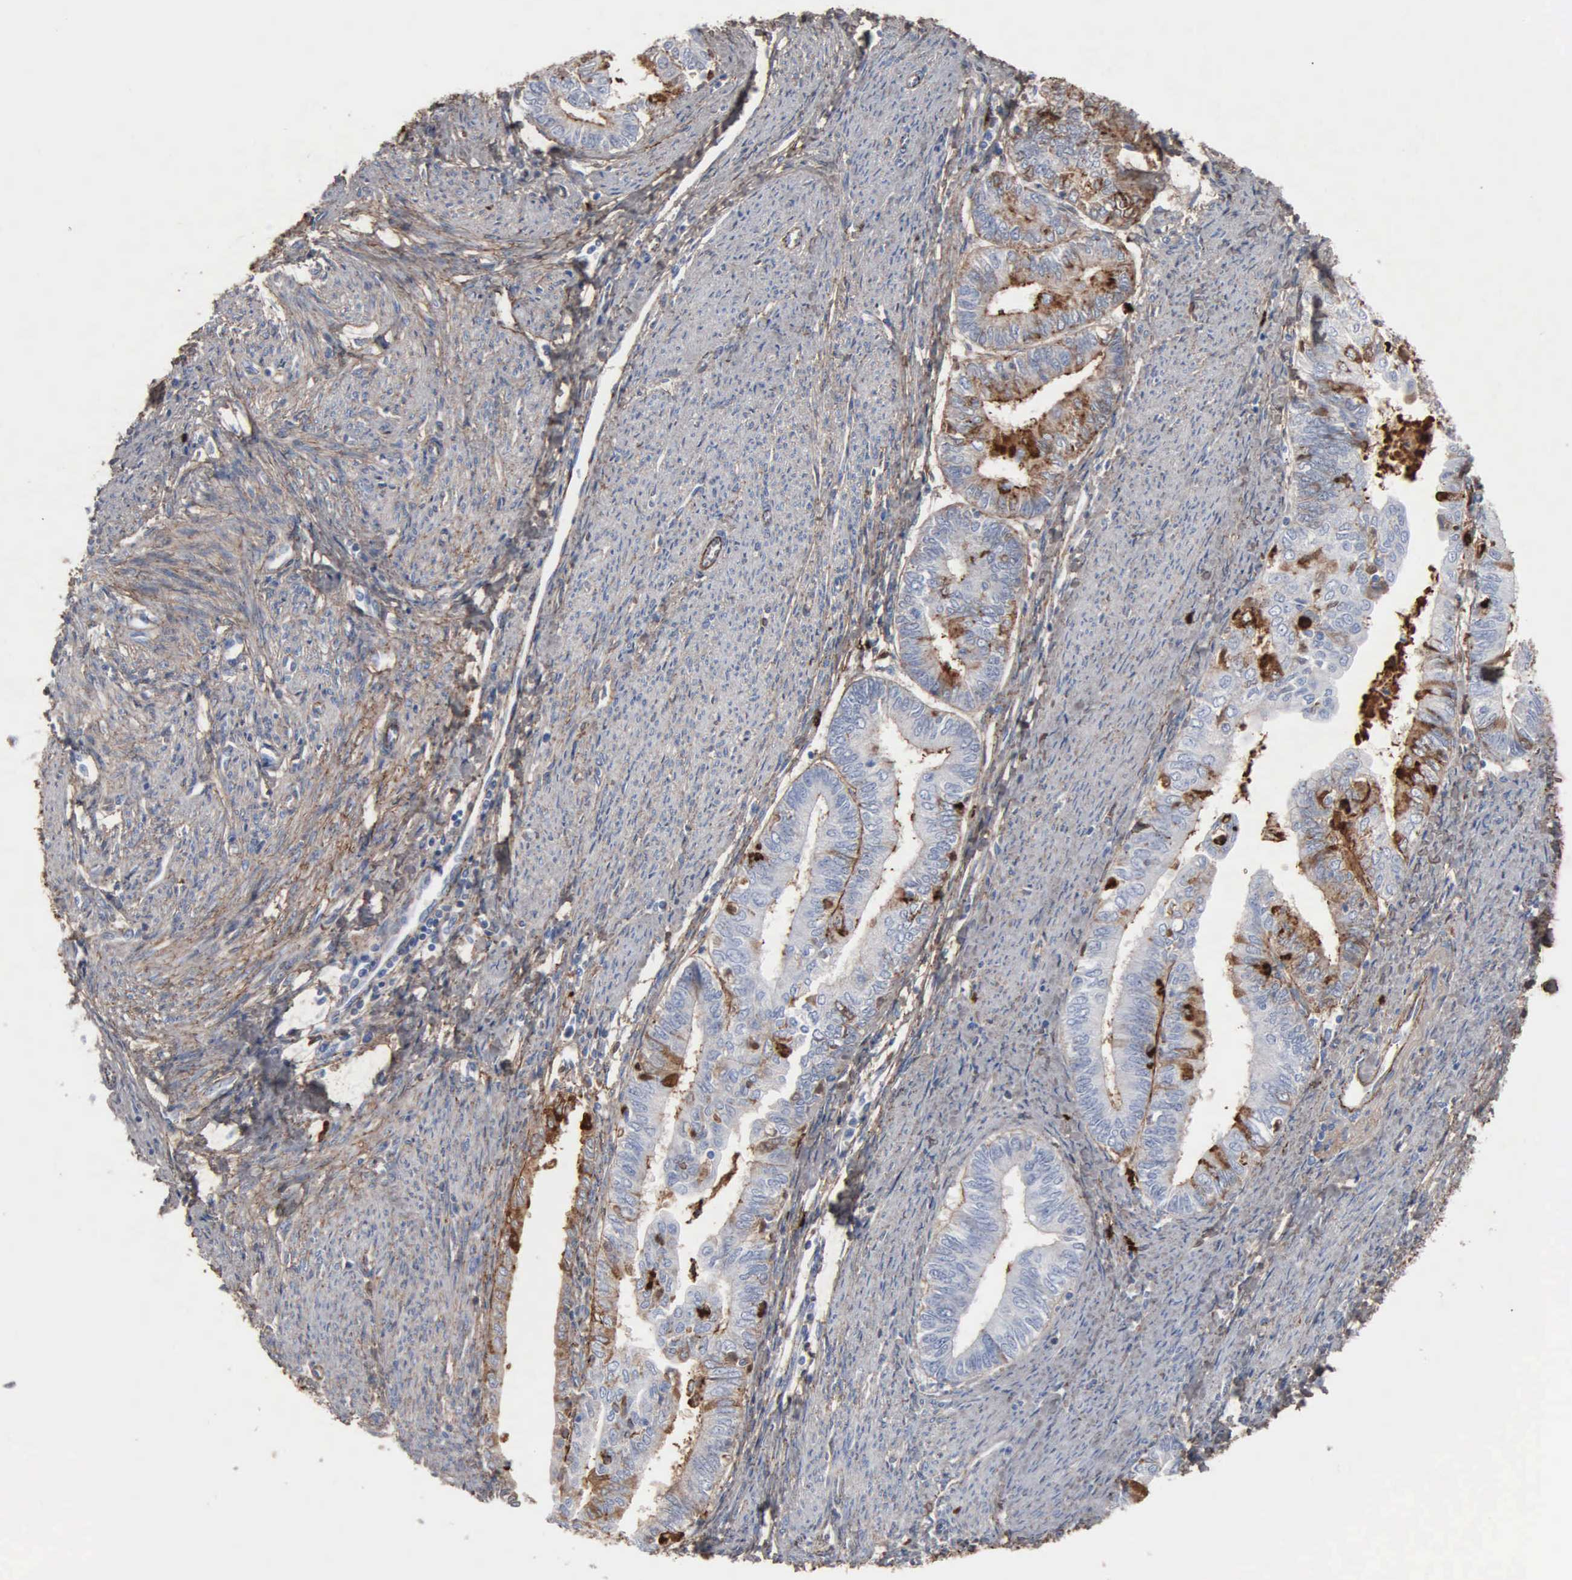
{"staining": {"intensity": "moderate", "quantity": "25%-75%", "location": "cytoplasmic/membranous"}, "tissue": "endometrial cancer", "cell_type": "Tumor cells", "image_type": "cancer", "snomed": [{"axis": "morphology", "description": "Adenocarcinoma, NOS"}, {"axis": "topography", "description": "Endometrium"}], "caption": "Protein analysis of endometrial cancer (adenocarcinoma) tissue demonstrates moderate cytoplasmic/membranous expression in about 25%-75% of tumor cells.", "gene": "FN1", "patient": {"sex": "female", "age": 66}}